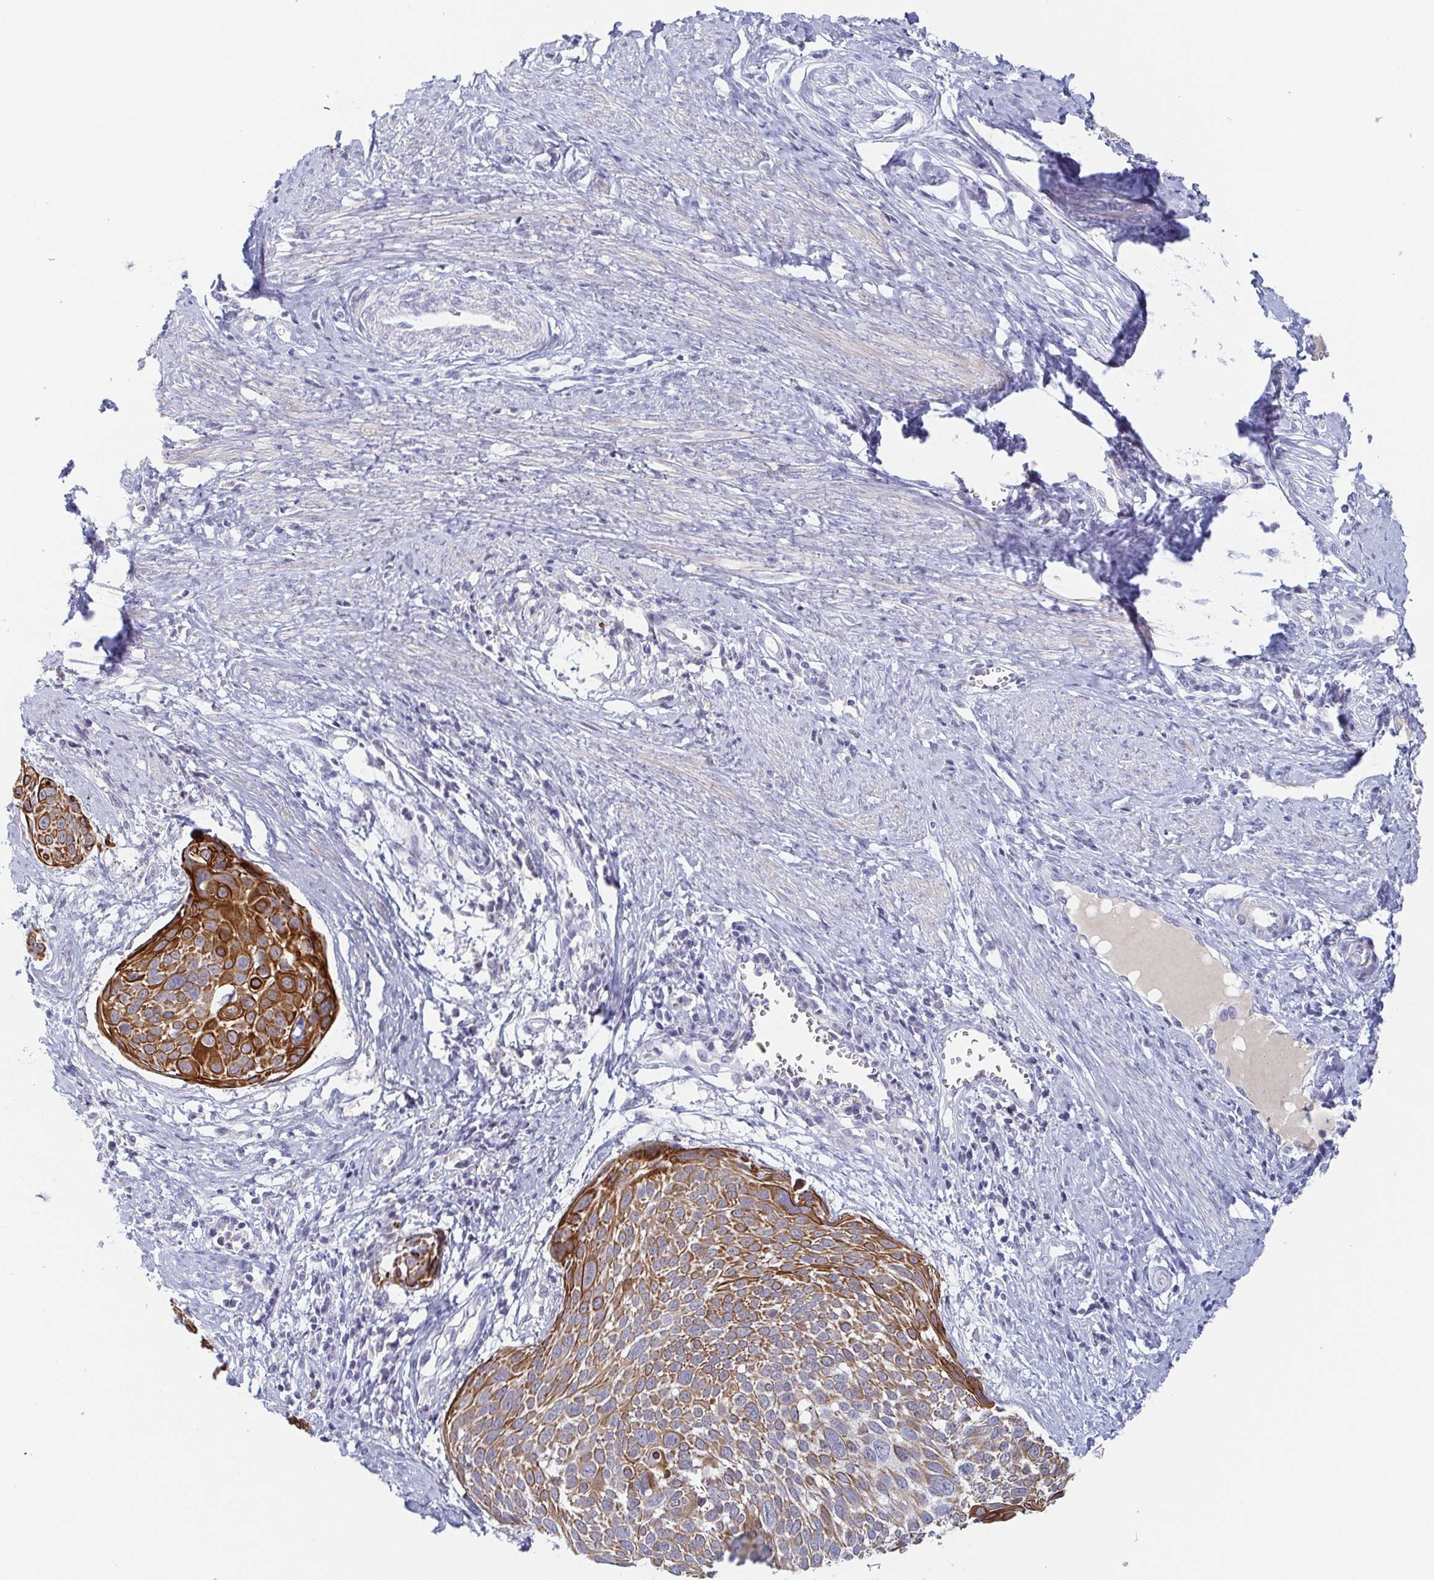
{"staining": {"intensity": "moderate", "quantity": ">75%", "location": "cytoplasmic/membranous"}, "tissue": "cervical cancer", "cell_type": "Tumor cells", "image_type": "cancer", "snomed": [{"axis": "morphology", "description": "Squamous cell carcinoma, NOS"}, {"axis": "topography", "description": "Cervix"}], "caption": "Immunohistochemical staining of human cervical squamous cell carcinoma displays medium levels of moderate cytoplasmic/membranous expression in approximately >75% of tumor cells.", "gene": "RHOV", "patient": {"sex": "female", "age": 39}}